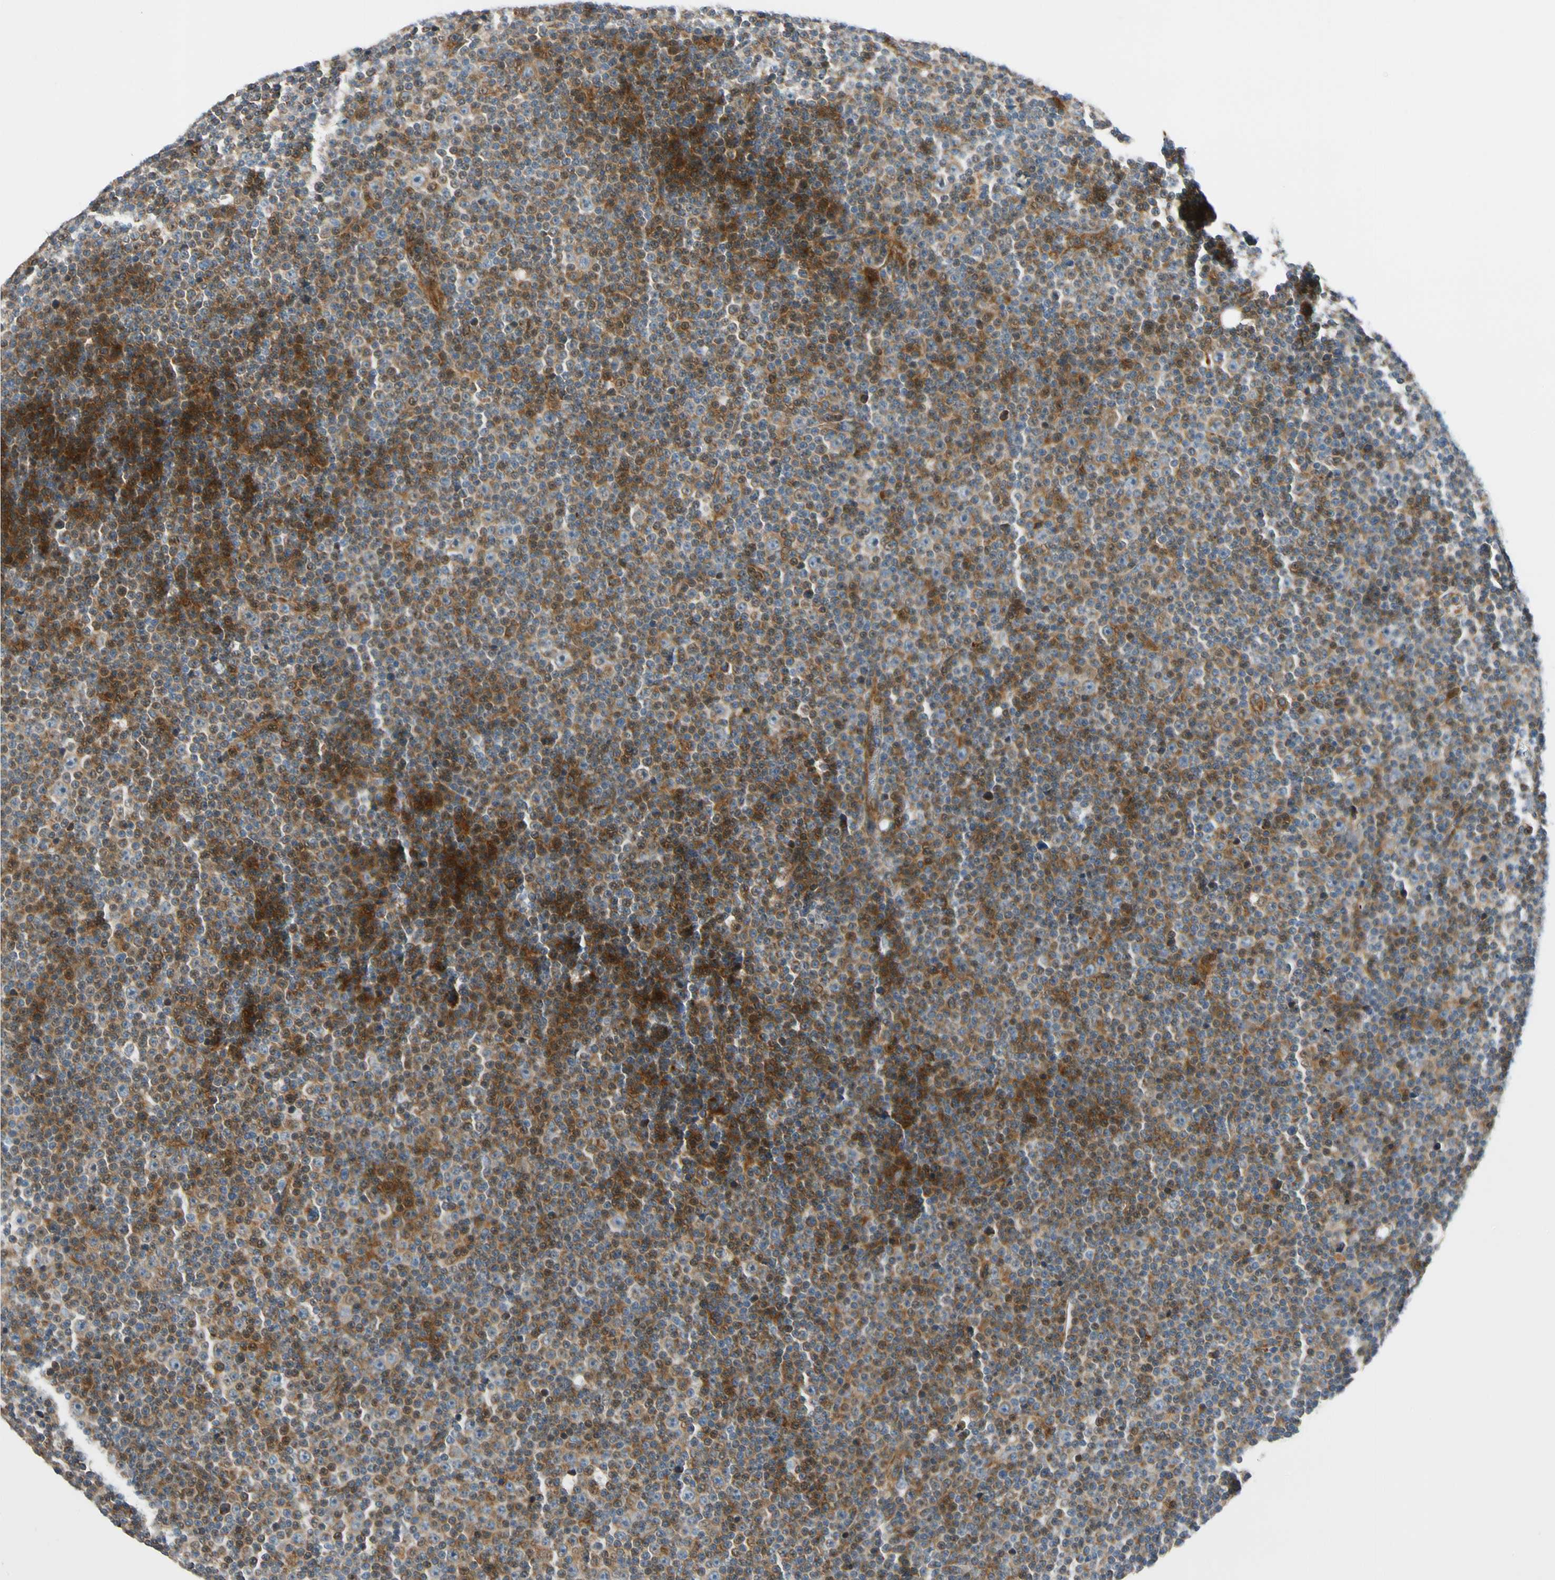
{"staining": {"intensity": "weak", "quantity": ">75%", "location": "cytoplasmic/membranous"}, "tissue": "lymphoma", "cell_type": "Tumor cells", "image_type": "cancer", "snomed": [{"axis": "morphology", "description": "Malignant lymphoma, non-Hodgkin's type, Low grade"}, {"axis": "topography", "description": "Lymph node"}], "caption": "Protein staining shows weak cytoplasmic/membranous expression in approximately >75% of tumor cells in malignant lymphoma, non-Hodgkin's type (low-grade).", "gene": "MST1R", "patient": {"sex": "female", "age": 67}}